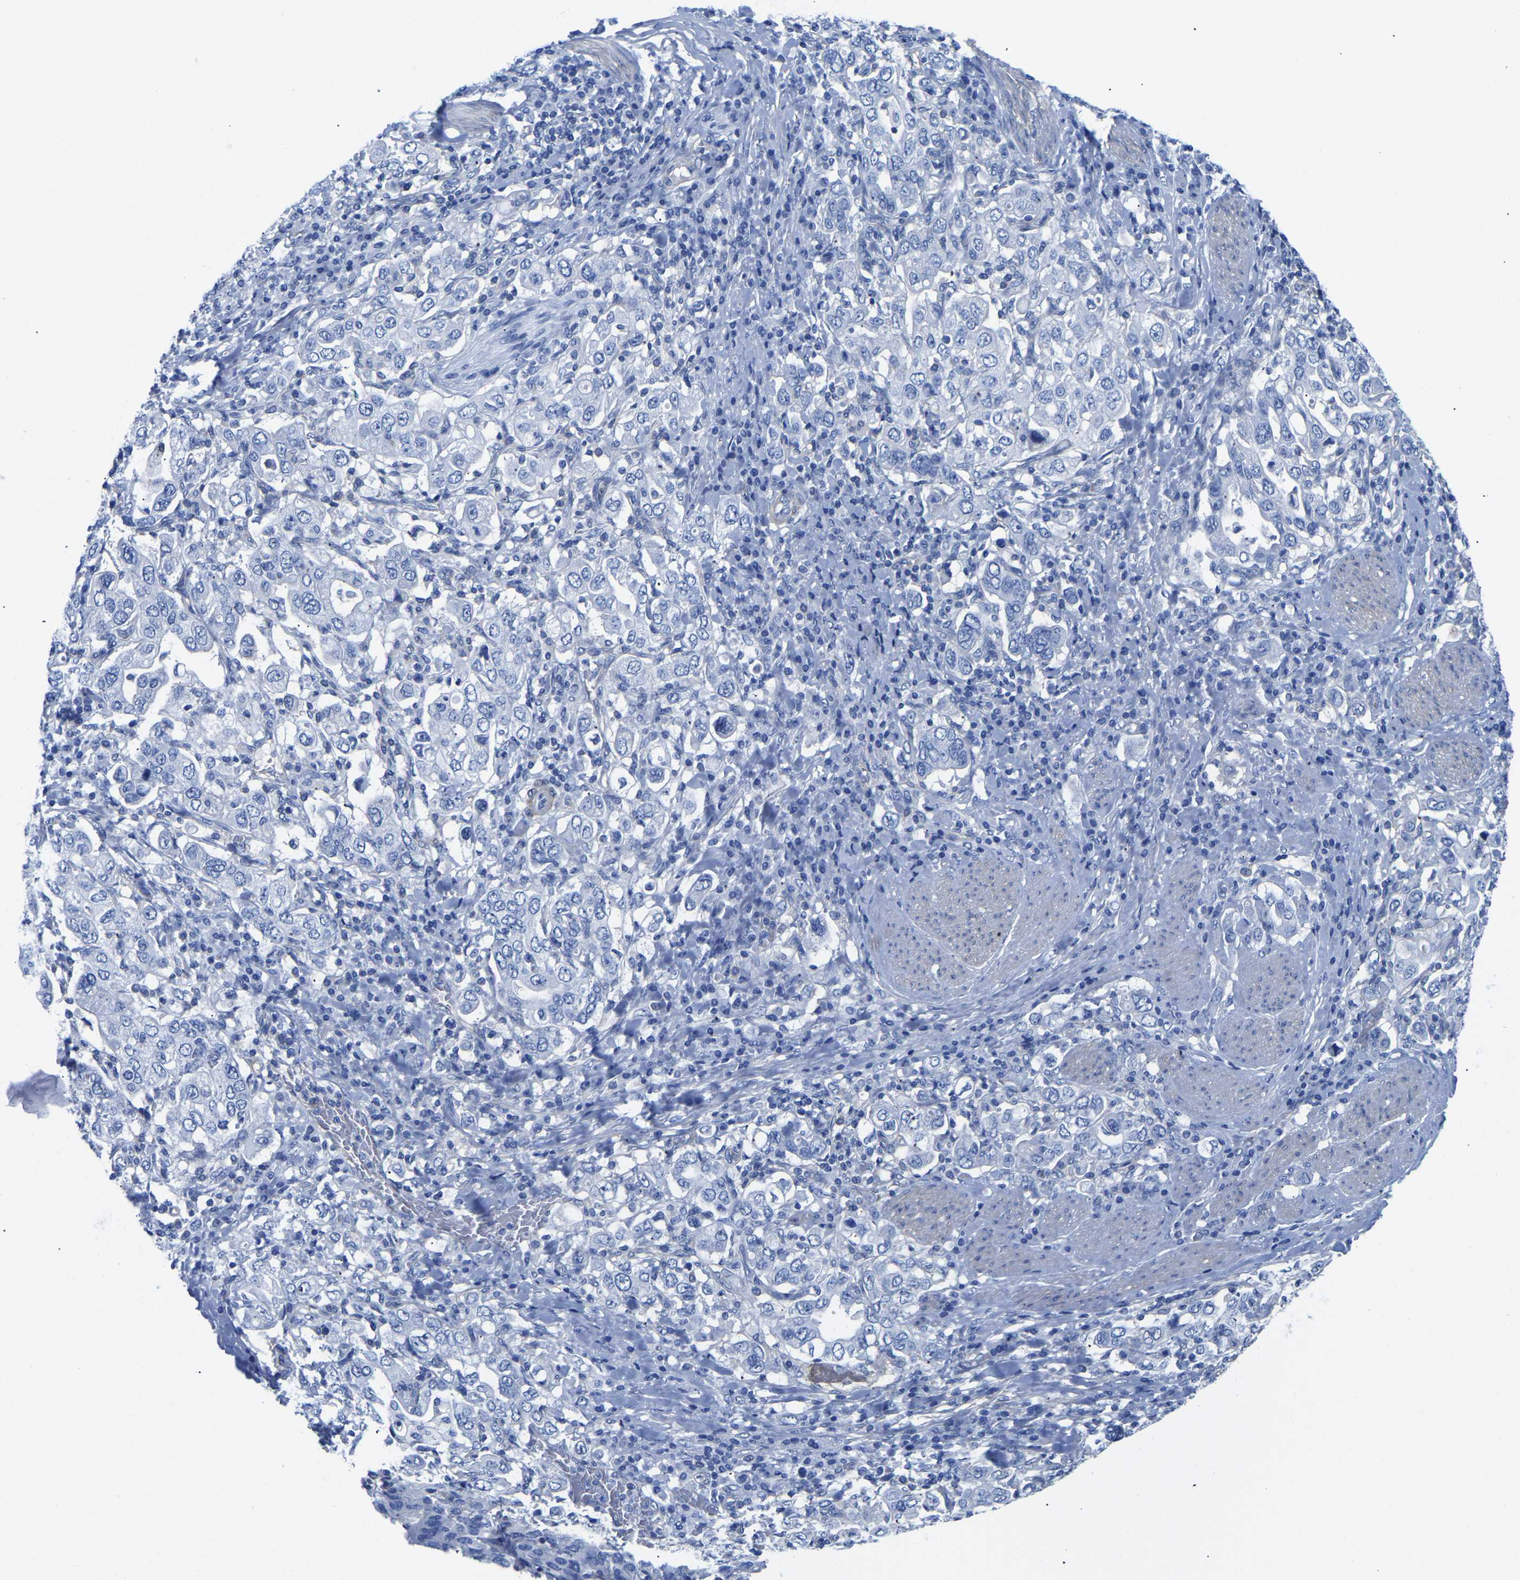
{"staining": {"intensity": "negative", "quantity": "none", "location": "none"}, "tissue": "stomach cancer", "cell_type": "Tumor cells", "image_type": "cancer", "snomed": [{"axis": "morphology", "description": "Adenocarcinoma, NOS"}, {"axis": "topography", "description": "Stomach, upper"}], "caption": "DAB immunohistochemical staining of human stomach cancer displays no significant positivity in tumor cells. (Immunohistochemistry, brightfield microscopy, high magnification).", "gene": "UPK3A", "patient": {"sex": "male", "age": 62}}